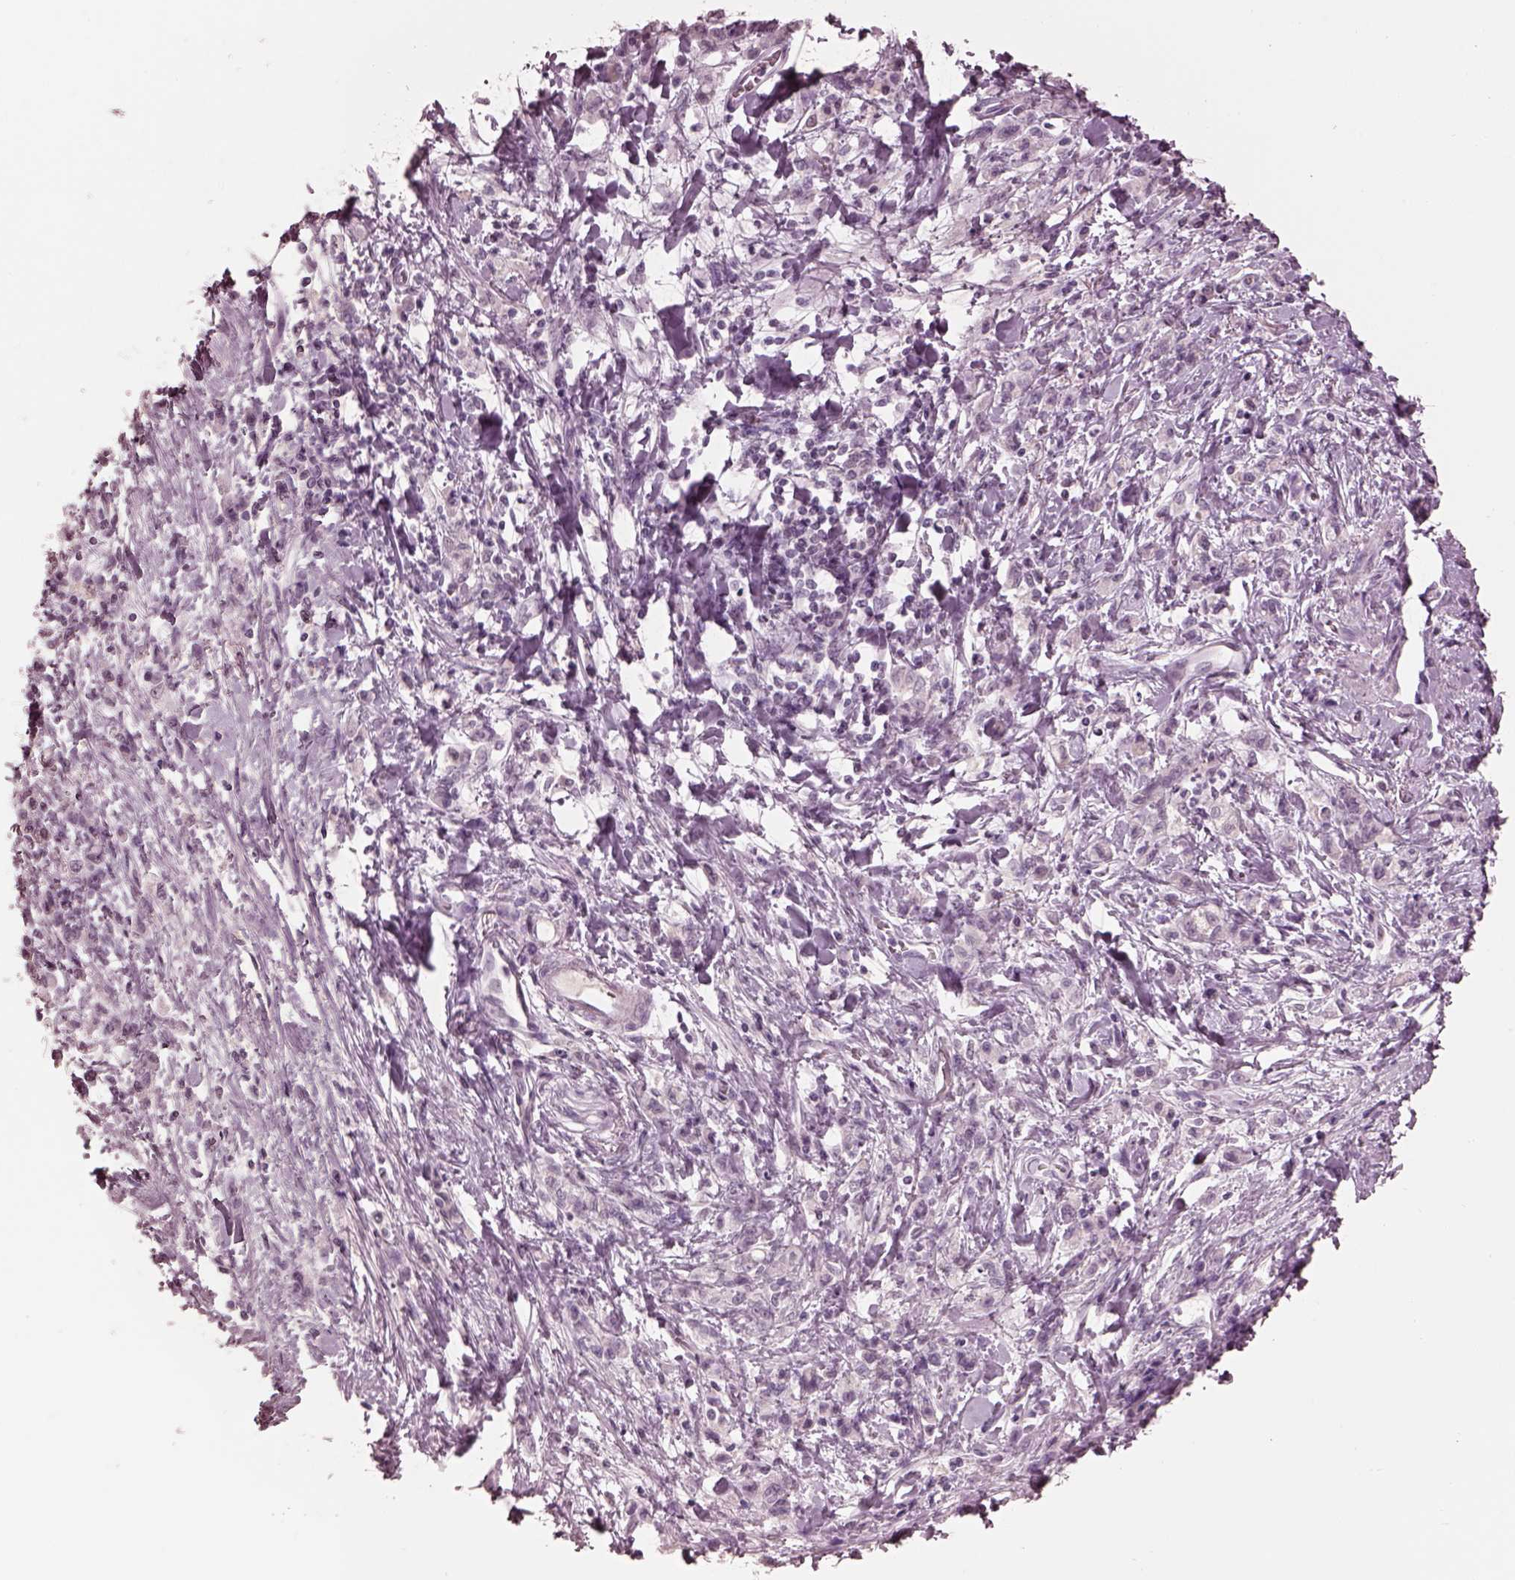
{"staining": {"intensity": "negative", "quantity": "none", "location": "none"}, "tissue": "stomach cancer", "cell_type": "Tumor cells", "image_type": "cancer", "snomed": [{"axis": "morphology", "description": "Adenocarcinoma, NOS"}, {"axis": "topography", "description": "Stomach"}], "caption": "Tumor cells show no significant staining in stomach cancer (adenocarcinoma). The staining is performed using DAB (3,3'-diaminobenzidine) brown chromogen with nuclei counter-stained in using hematoxylin.", "gene": "GARIN4", "patient": {"sex": "male", "age": 77}}